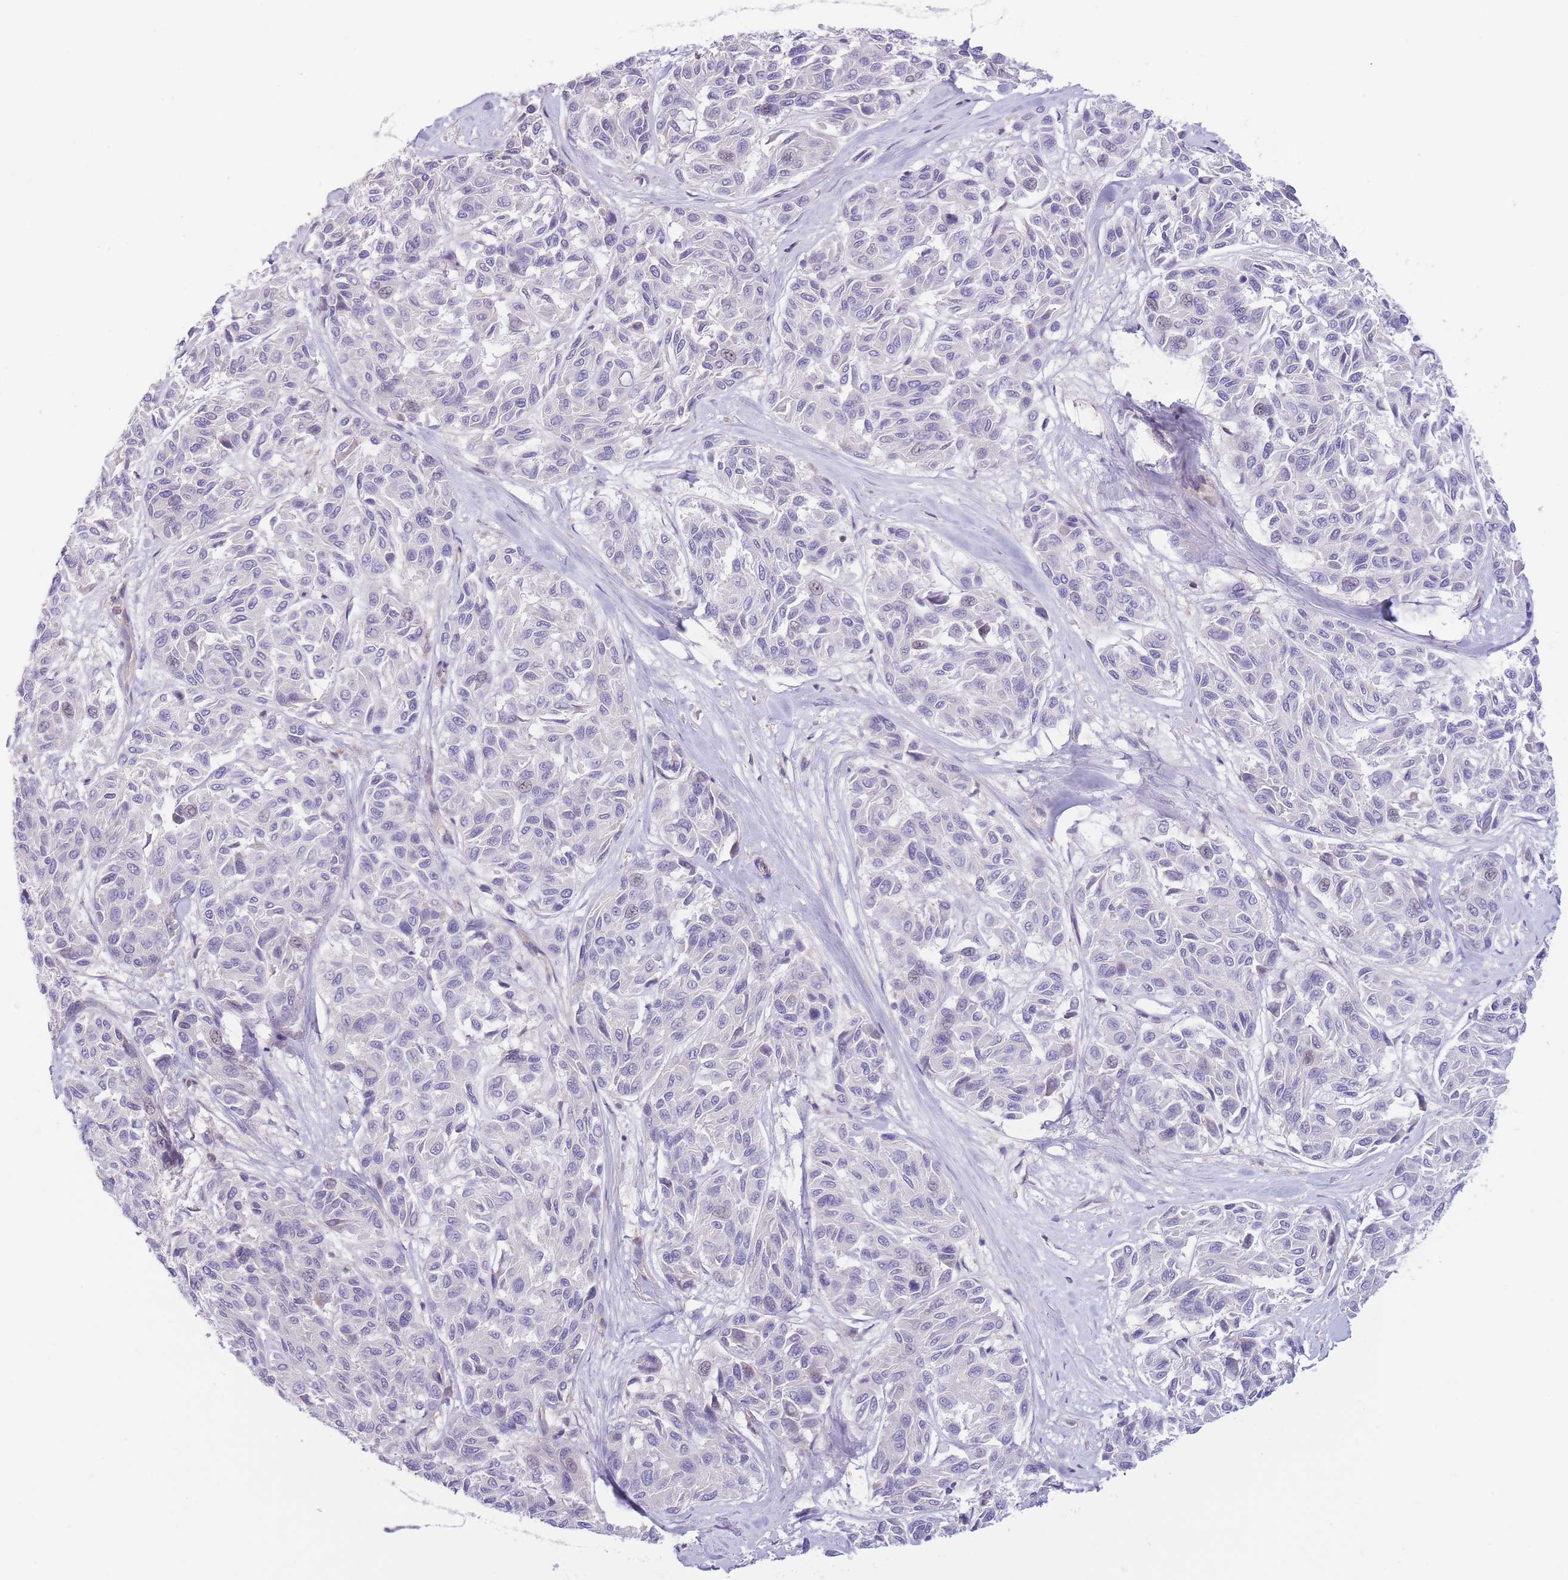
{"staining": {"intensity": "negative", "quantity": "none", "location": "none"}, "tissue": "melanoma", "cell_type": "Tumor cells", "image_type": "cancer", "snomed": [{"axis": "morphology", "description": "Malignant melanoma, NOS"}, {"axis": "topography", "description": "Skin"}], "caption": "There is no significant positivity in tumor cells of melanoma.", "gene": "C9orf152", "patient": {"sex": "female", "age": 66}}